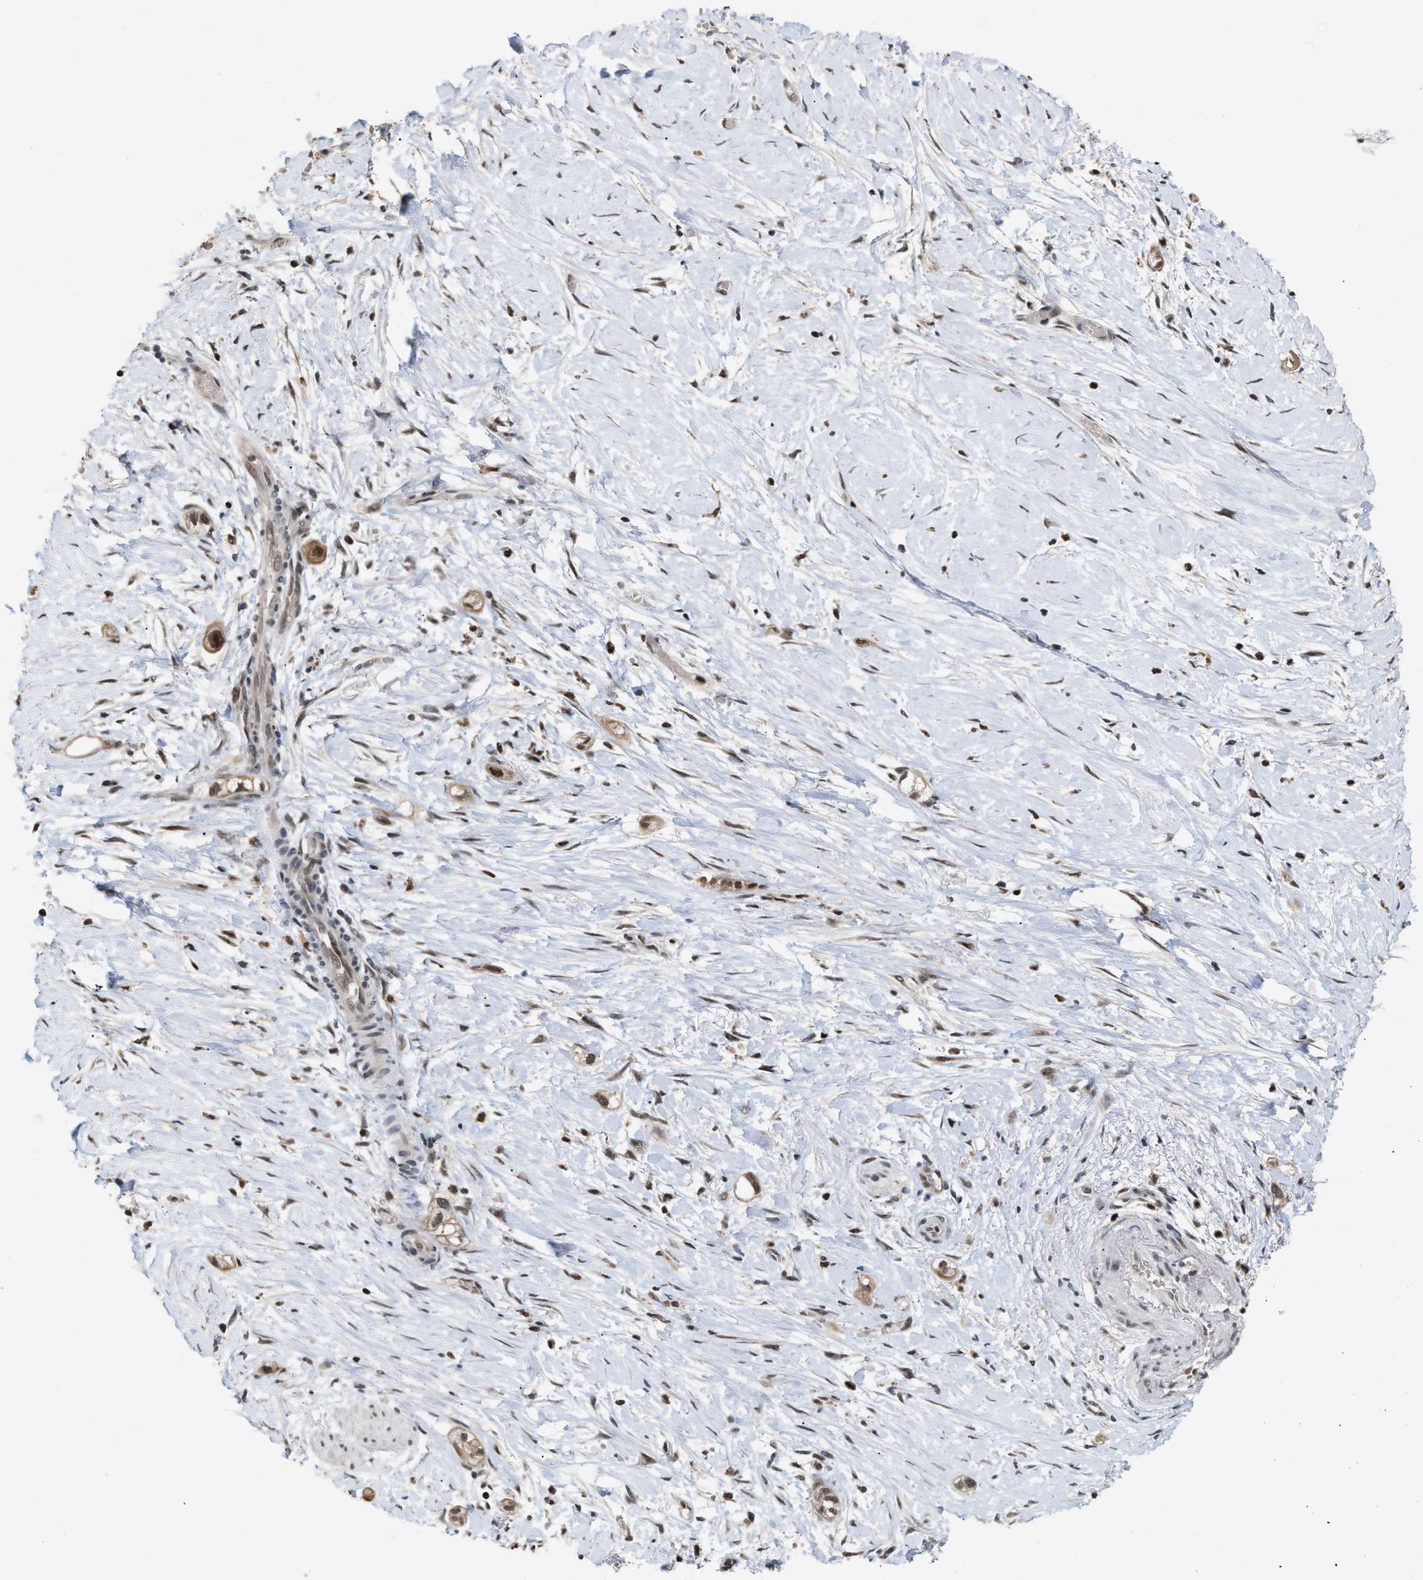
{"staining": {"intensity": "moderate", "quantity": ">75%", "location": "nuclear"}, "tissue": "stomach cancer", "cell_type": "Tumor cells", "image_type": "cancer", "snomed": [{"axis": "morphology", "description": "Adenocarcinoma, NOS"}, {"axis": "topography", "description": "Stomach"}, {"axis": "topography", "description": "Stomach, lower"}], "caption": "Immunohistochemistry (IHC) (DAB (3,3'-diaminobenzidine)) staining of human stomach adenocarcinoma exhibits moderate nuclear protein positivity in approximately >75% of tumor cells.", "gene": "C9orf78", "patient": {"sex": "female", "age": 48}}